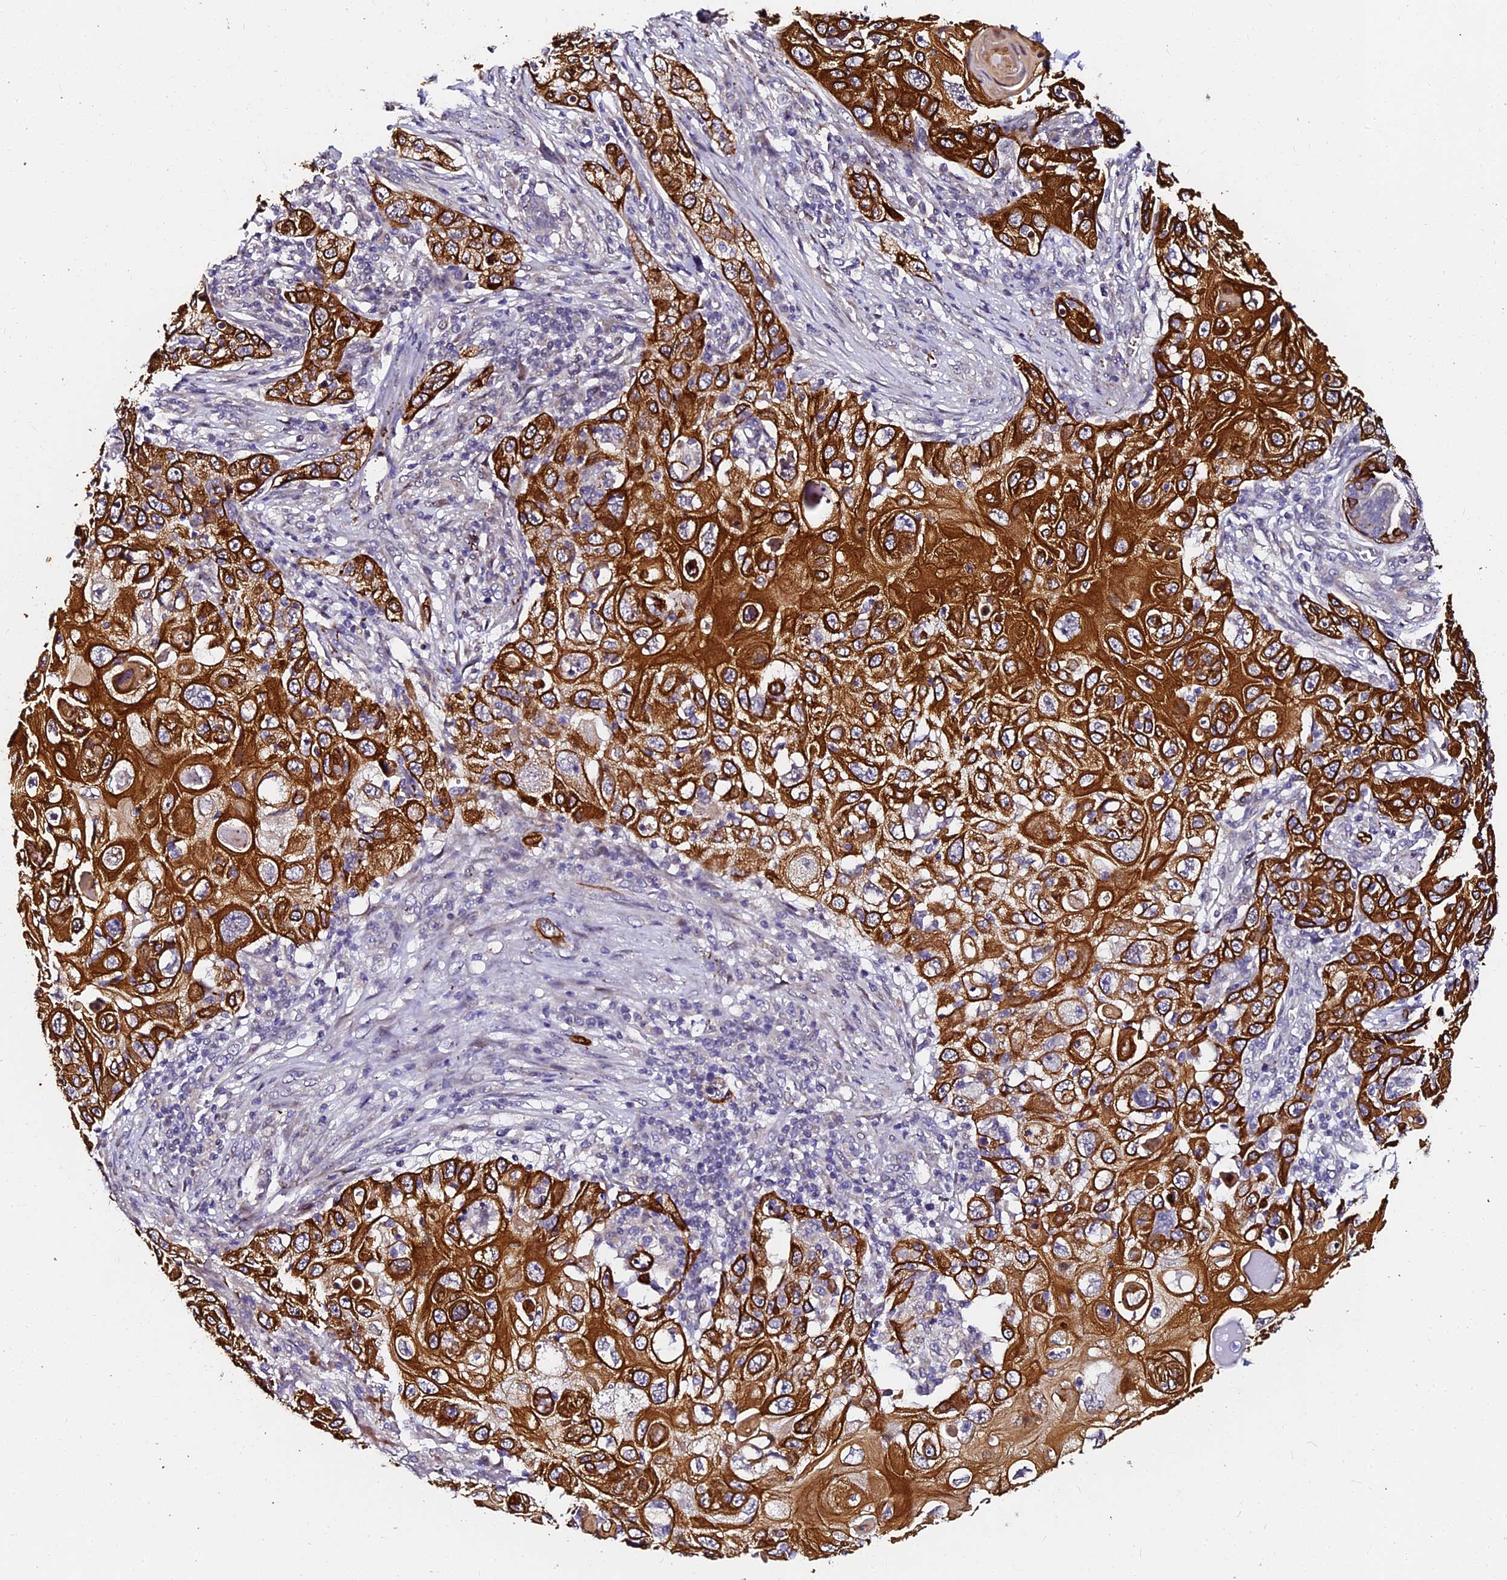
{"staining": {"intensity": "strong", "quantity": ">75%", "location": "cytoplasmic/membranous"}, "tissue": "skin cancer", "cell_type": "Tumor cells", "image_type": "cancer", "snomed": [{"axis": "morphology", "description": "Squamous cell carcinoma, NOS"}, {"axis": "topography", "description": "Skin"}], "caption": "DAB (3,3'-diaminobenzidine) immunohistochemical staining of human squamous cell carcinoma (skin) demonstrates strong cytoplasmic/membranous protein expression in approximately >75% of tumor cells. (Stains: DAB in brown, nuclei in blue, Microscopy: brightfield microscopy at high magnification).", "gene": "GPN3", "patient": {"sex": "female", "age": 88}}